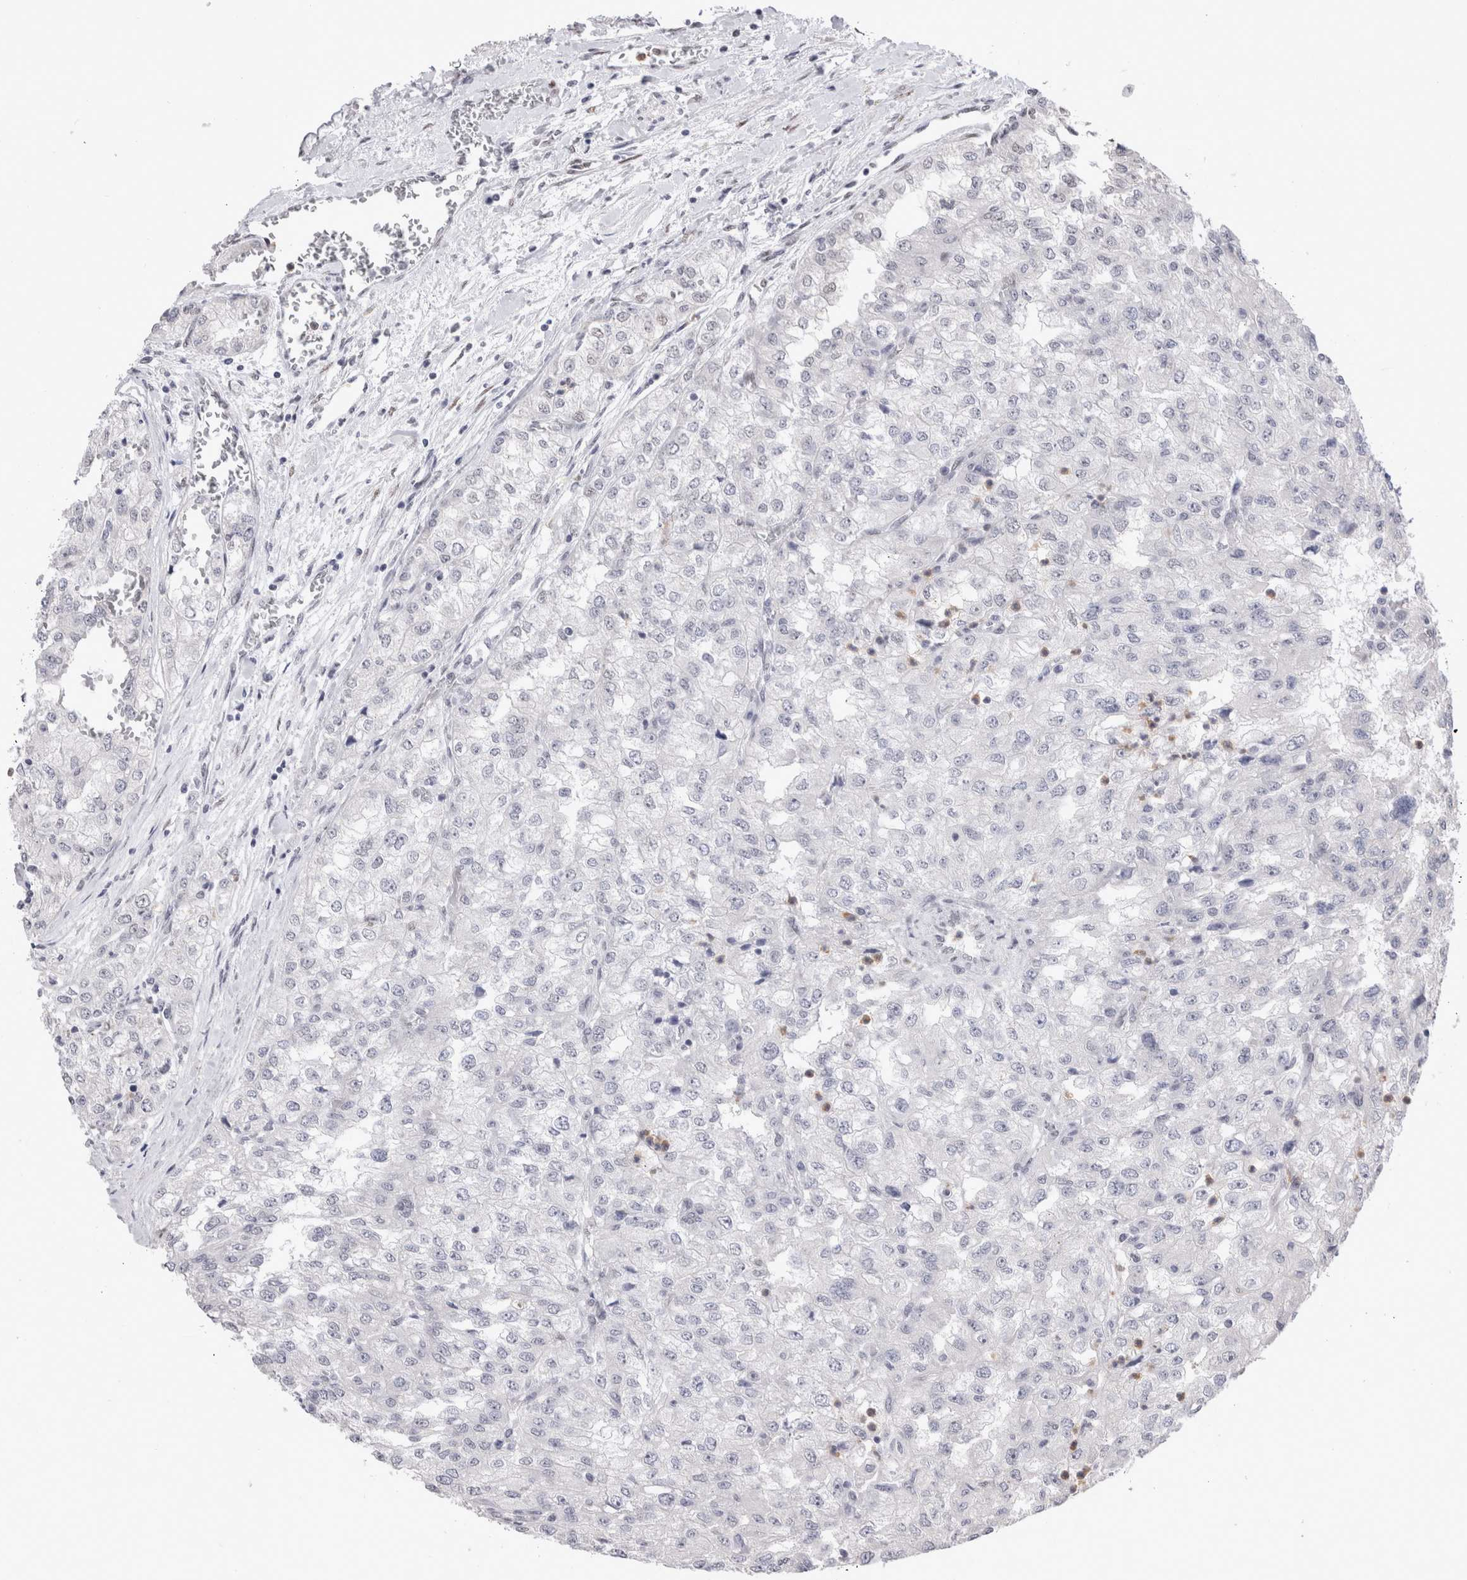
{"staining": {"intensity": "negative", "quantity": "none", "location": "none"}, "tissue": "renal cancer", "cell_type": "Tumor cells", "image_type": "cancer", "snomed": [{"axis": "morphology", "description": "Adenocarcinoma, NOS"}, {"axis": "topography", "description": "Kidney"}], "caption": "Image shows no significant protein expression in tumor cells of renal cancer (adenocarcinoma). (DAB IHC visualized using brightfield microscopy, high magnification).", "gene": "RBM6", "patient": {"sex": "female", "age": 54}}